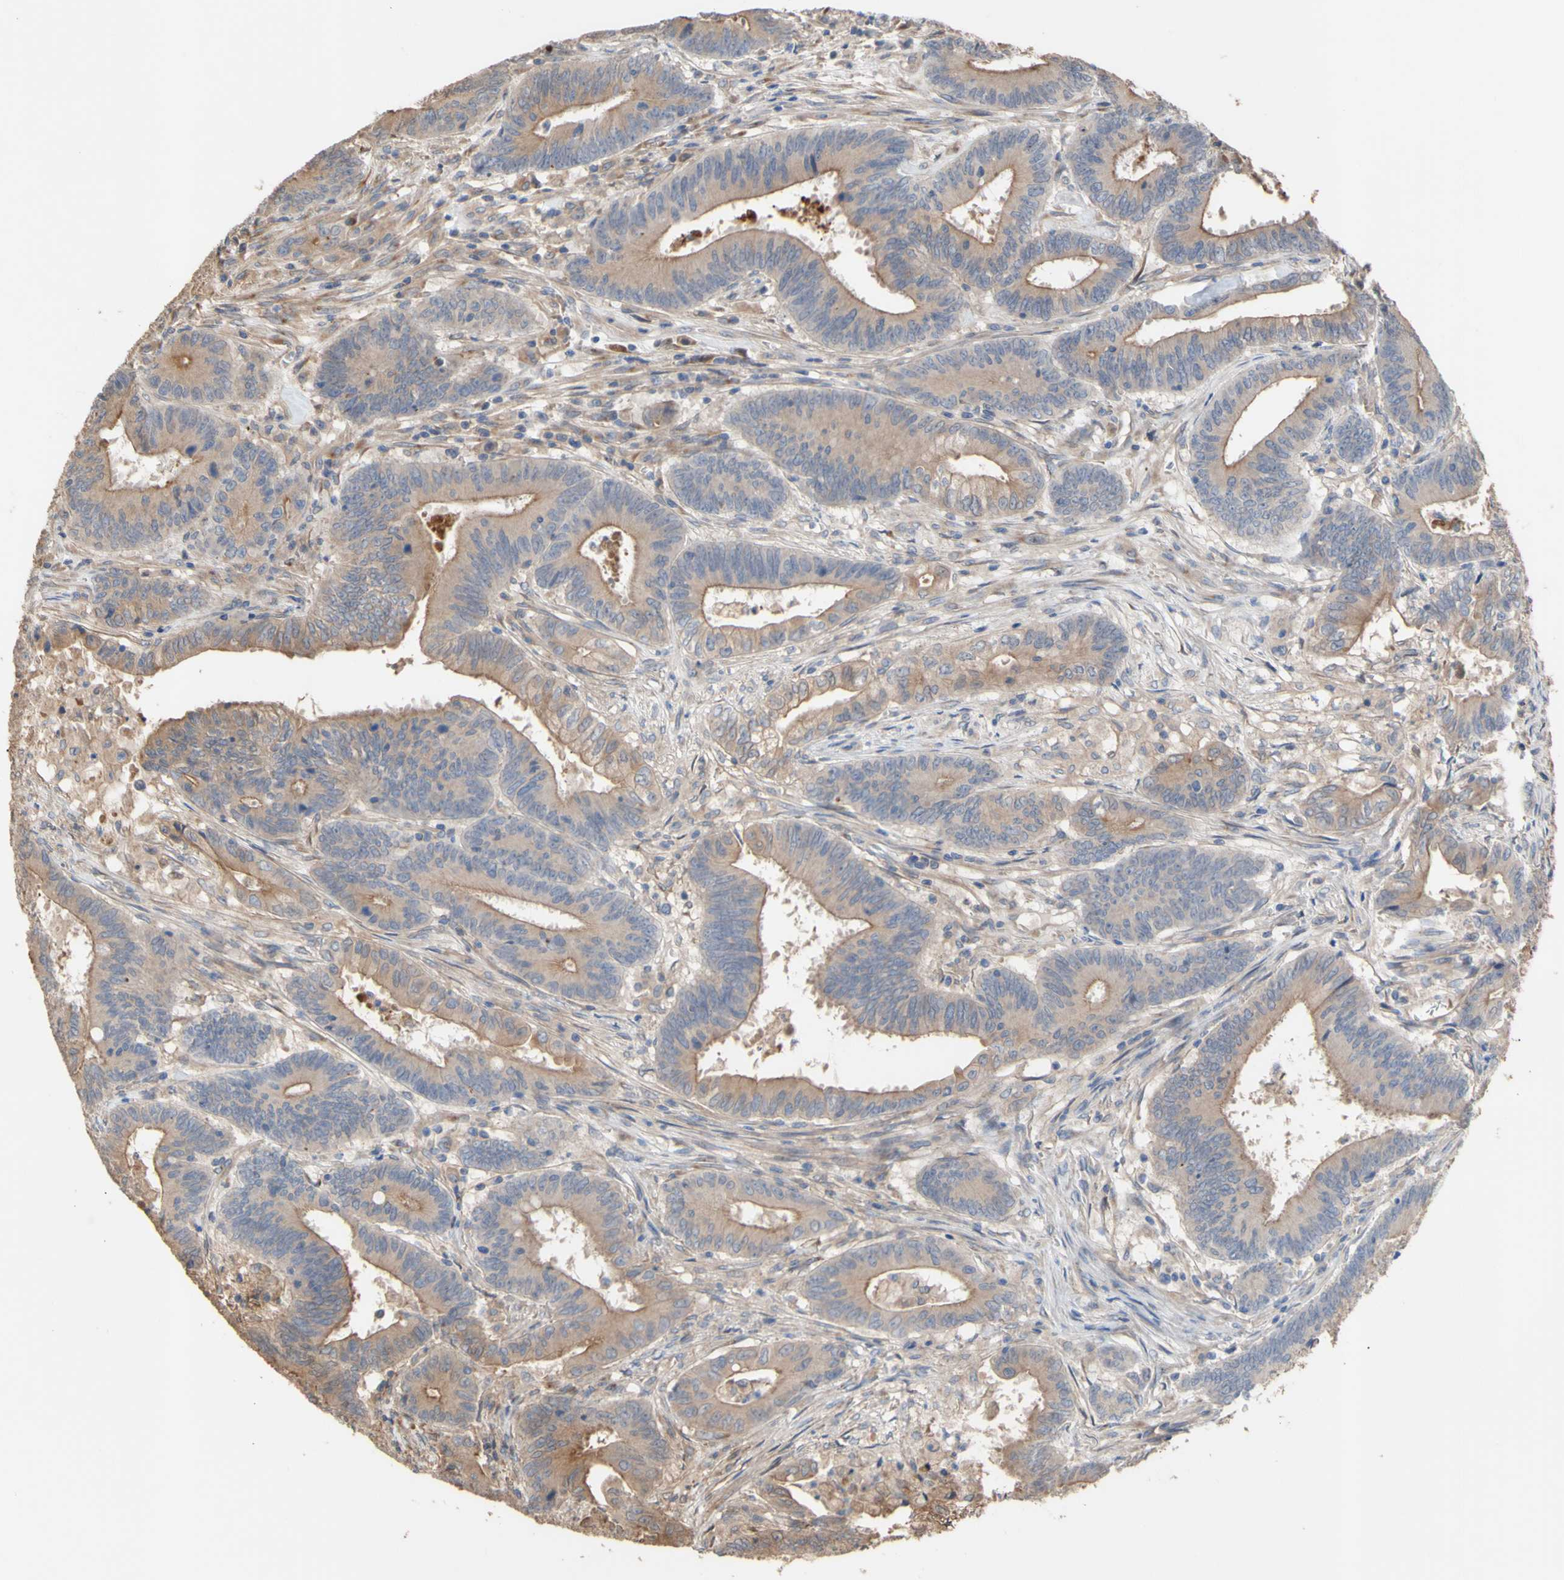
{"staining": {"intensity": "moderate", "quantity": ">75%", "location": "cytoplasmic/membranous"}, "tissue": "colorectal cancer", "cell_type": "Tumor cells", "image_type": "cancer", "snomed": [{"axis": "morphology", "description": "Adenocarcinoma, NOS"}, {"axis": "topography", "description": "Colon"}], "caption": "This micrograph exhibits immunohistochemistry (IHC) staining of colorectal cancer, with medium moderate cytoplasmic/membranous positivity in approximately >75% of tumor cells.", "gene": "NECTIN3", "patient": {"sex": "male", "age": 45}}